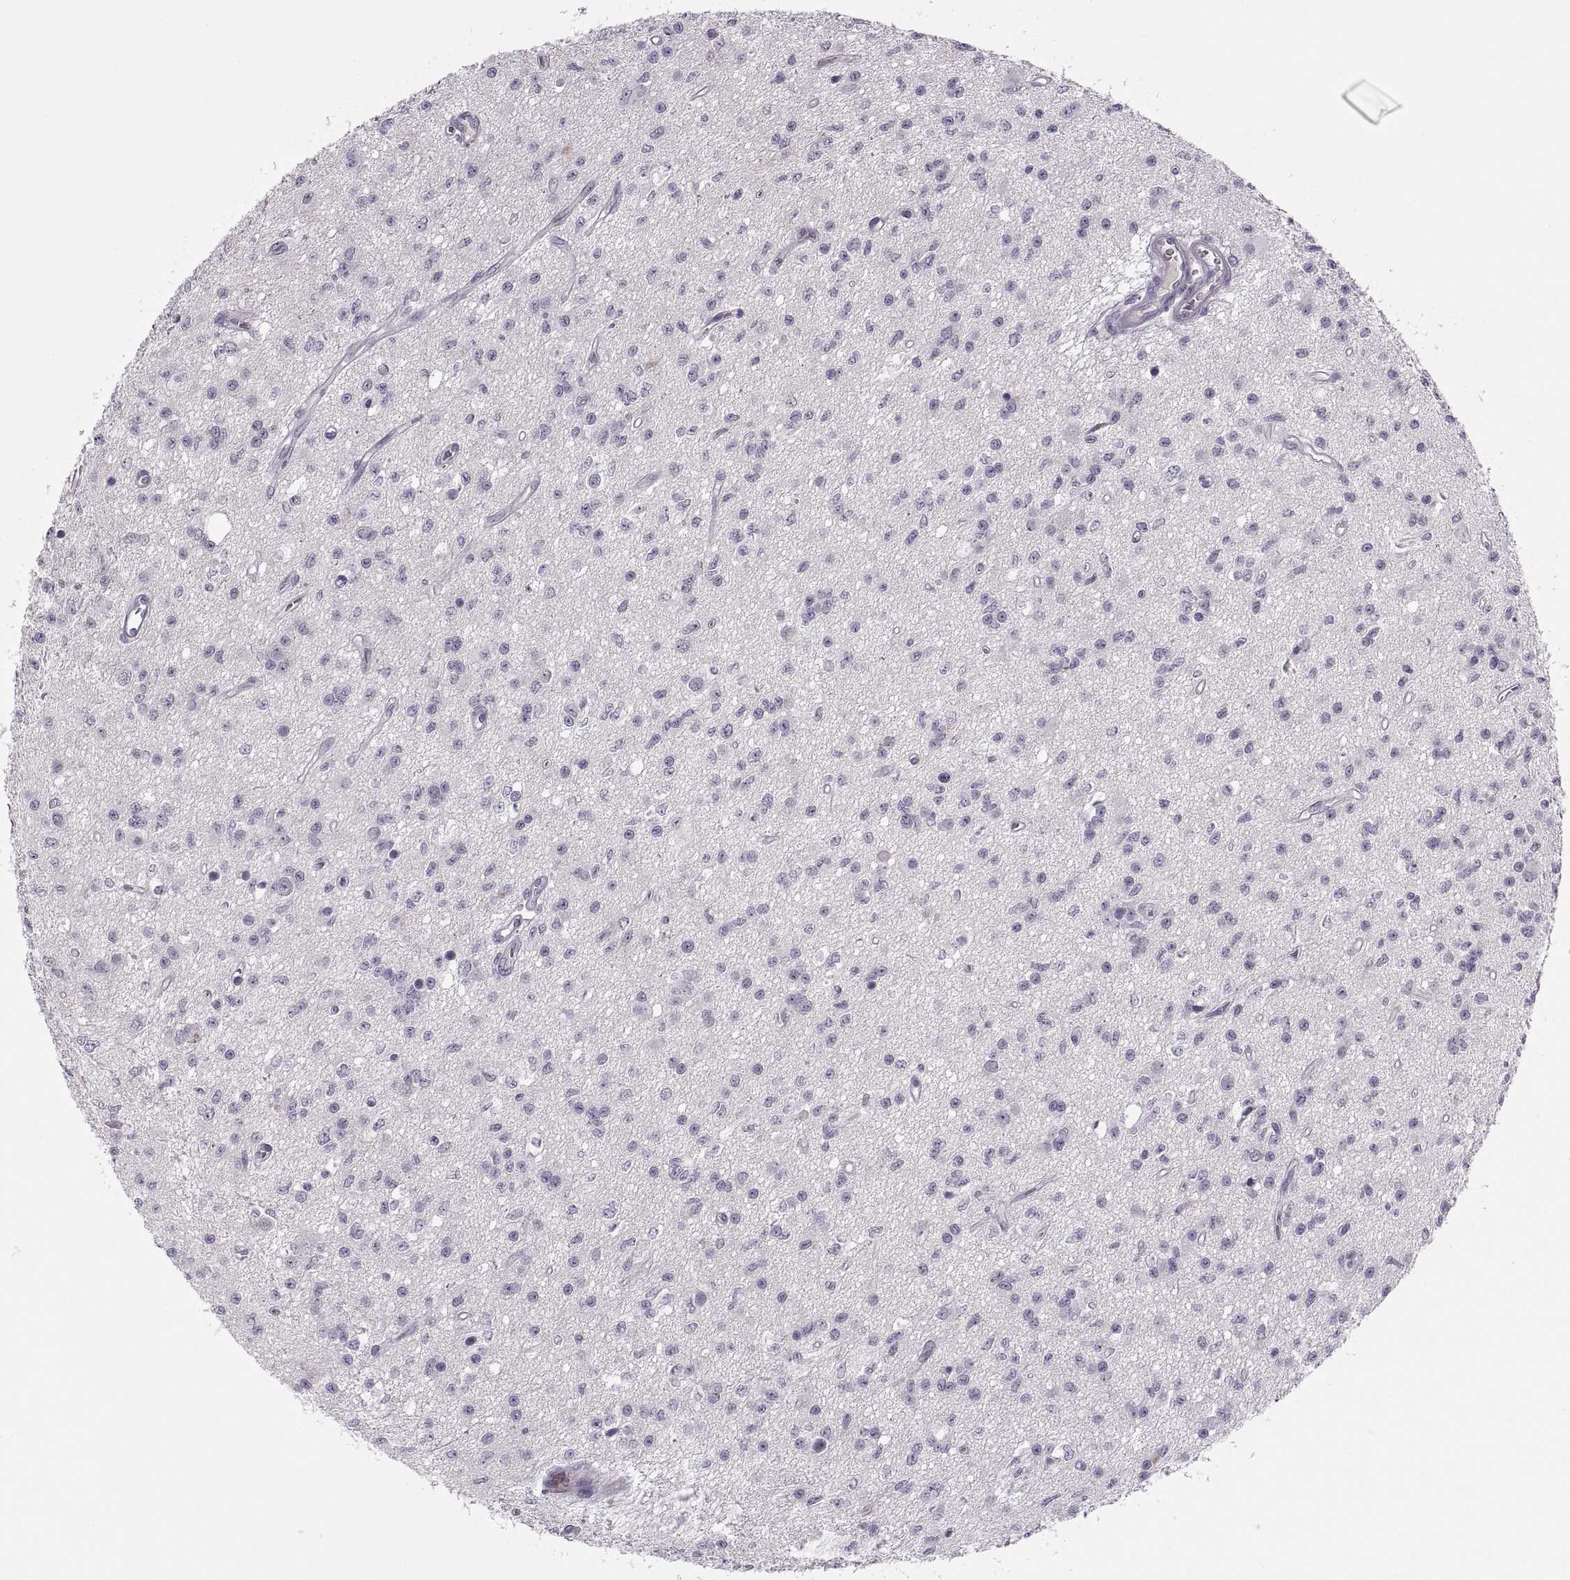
{"staining": {"intensity": "negative", "quantity": "none", "location": "none"}, "tissue": "glioma", "cell_type": "Tumor cells", "image_type": "cancer", "snomed": [{"axis": "morphology", "description": "Glioma, malignant, Low grade"}, {"axis": "topography", "description": "Brain"}], "caption": "IHC micrograph of malignant glioma (low-grade) stained for a protein (brown), which shows no expression in tumor cells.", "gene": "CHCT1", "patient": {"sex": "female", "age": 45}}